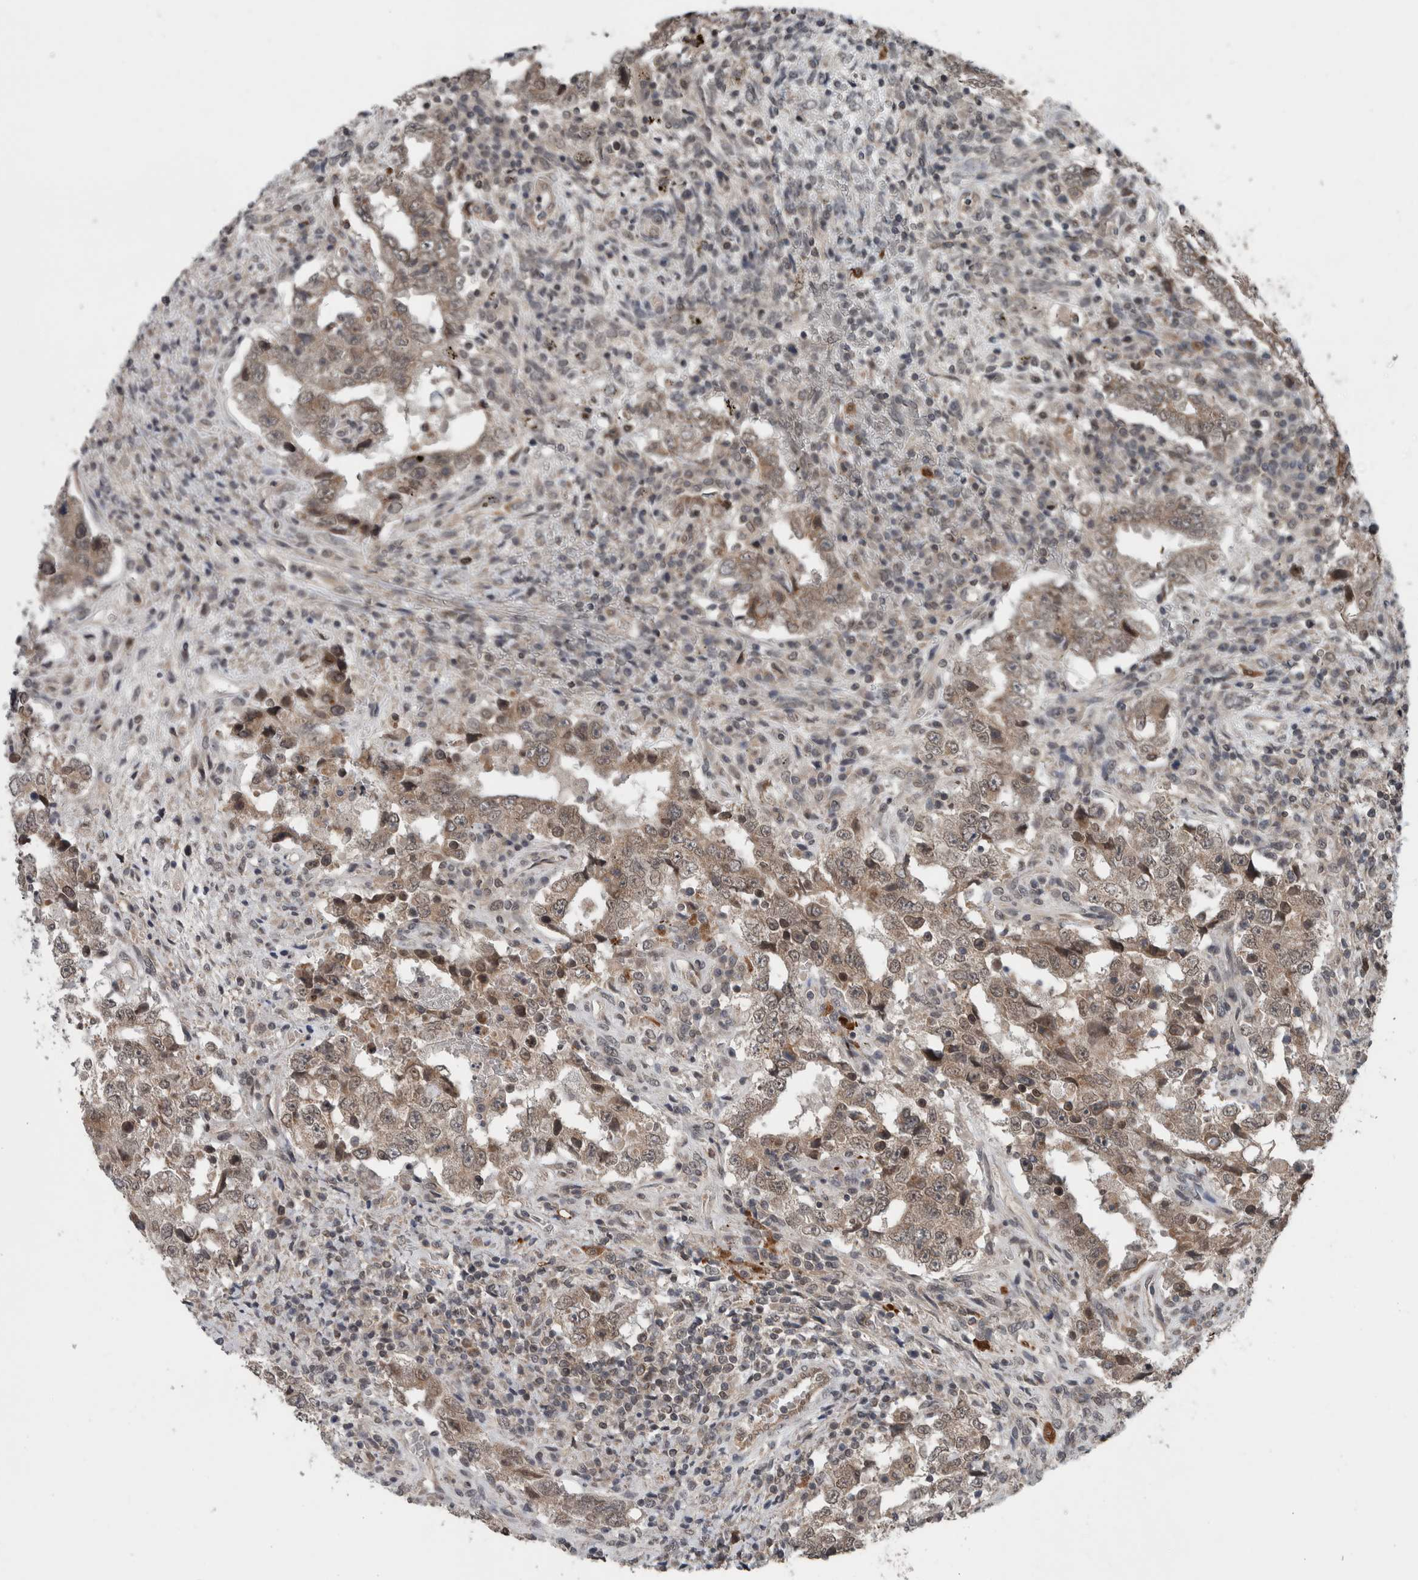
{"staining": {"intensity": "weak", "quantity": ">75%", "location": "cytoplasmic/membranous"}, "tissue": "testis cancer", "cell_type": "Tumor cells", "image_type": "cancer", "snomed": [{"axis": "morphology", "description": "Carcinoma, Embryonal, NOS"}, {"axis": "topography", "description": "Testis"}], "caption": "Immunohistochemical staining of embryonal carcinoma (testis) demonstrates low levels of weak cytoplasmic/membranous staining in about >75% of tumor cells.", "gene": "ENY2", "patient": {"sex": "male", "age": 26}}